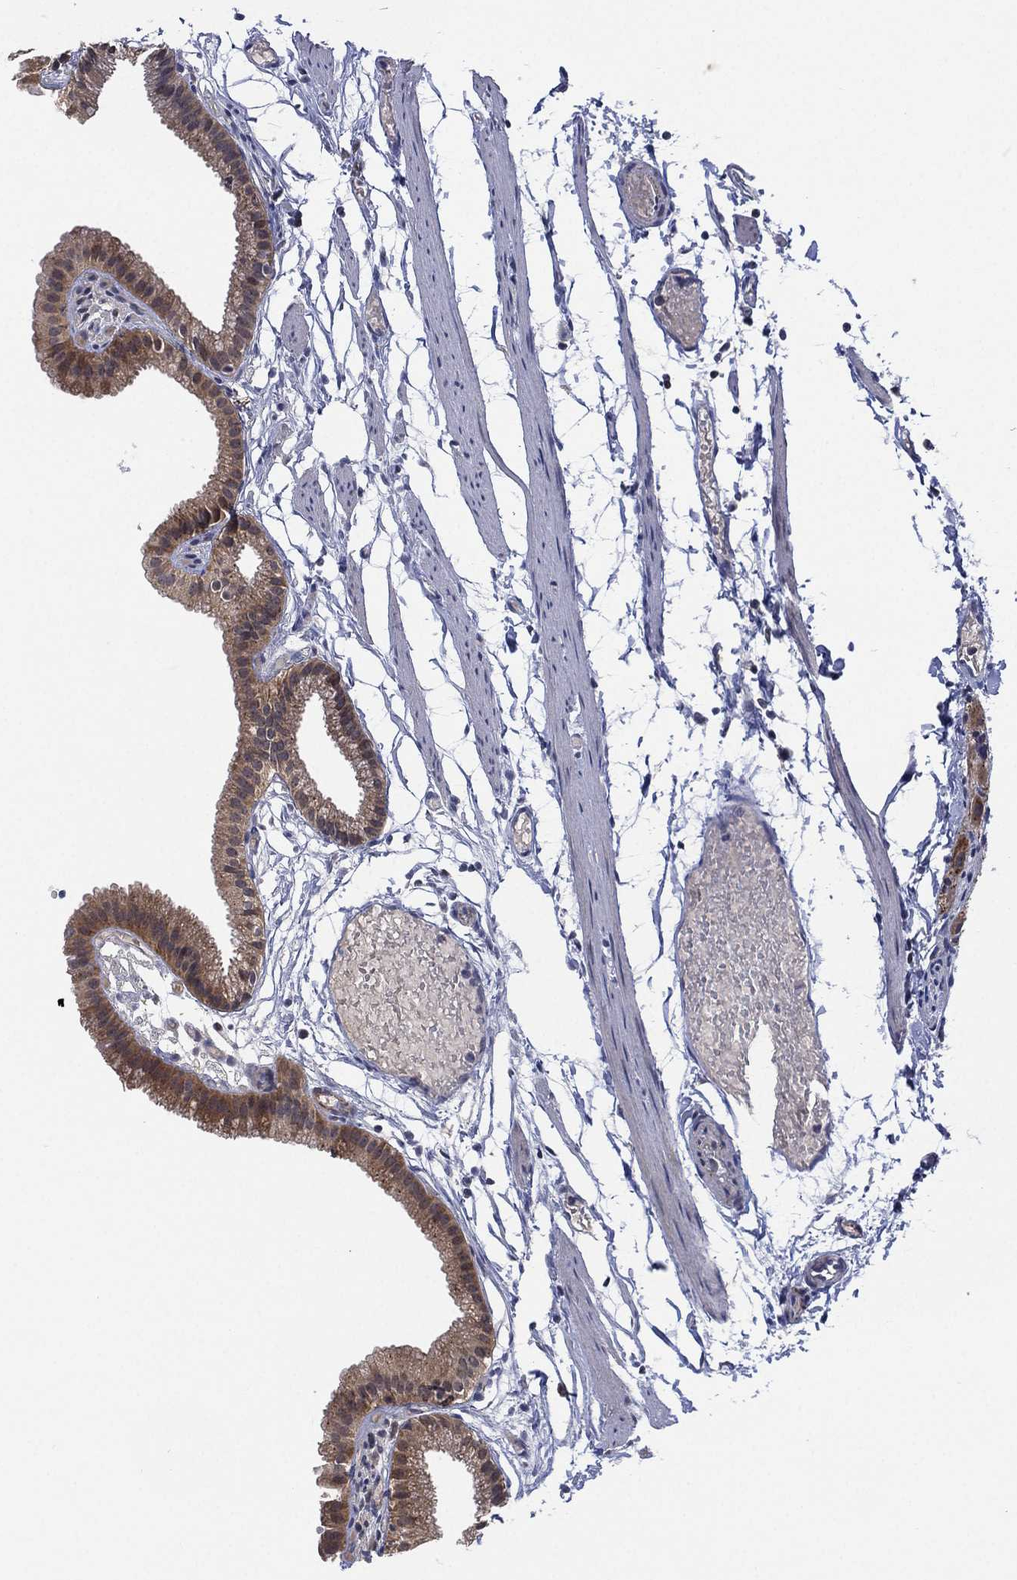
{"staining": {"intensity": "moderate", "quantity": "25%-75%", "location": "cytoplasmic/membranous"}, "tissue": "gallbladder", "cell_type": "Glandular cells", "image_type": "normal", "snomed": [{"axis": "morphology", "description": "Normal tissue, NOS"}, {"axis": "topography", "description": "Gallbladder"}], "caption": "This histopathology image reveals immunohistochemistry (IHC) staining of normal human gallbladder, with medium moderate cytoplasmic/membranous staining in approximately 25%-75% of glandular cells.", "gene": "SELENOO", "patient": {"sex": "female", "age": 45}}